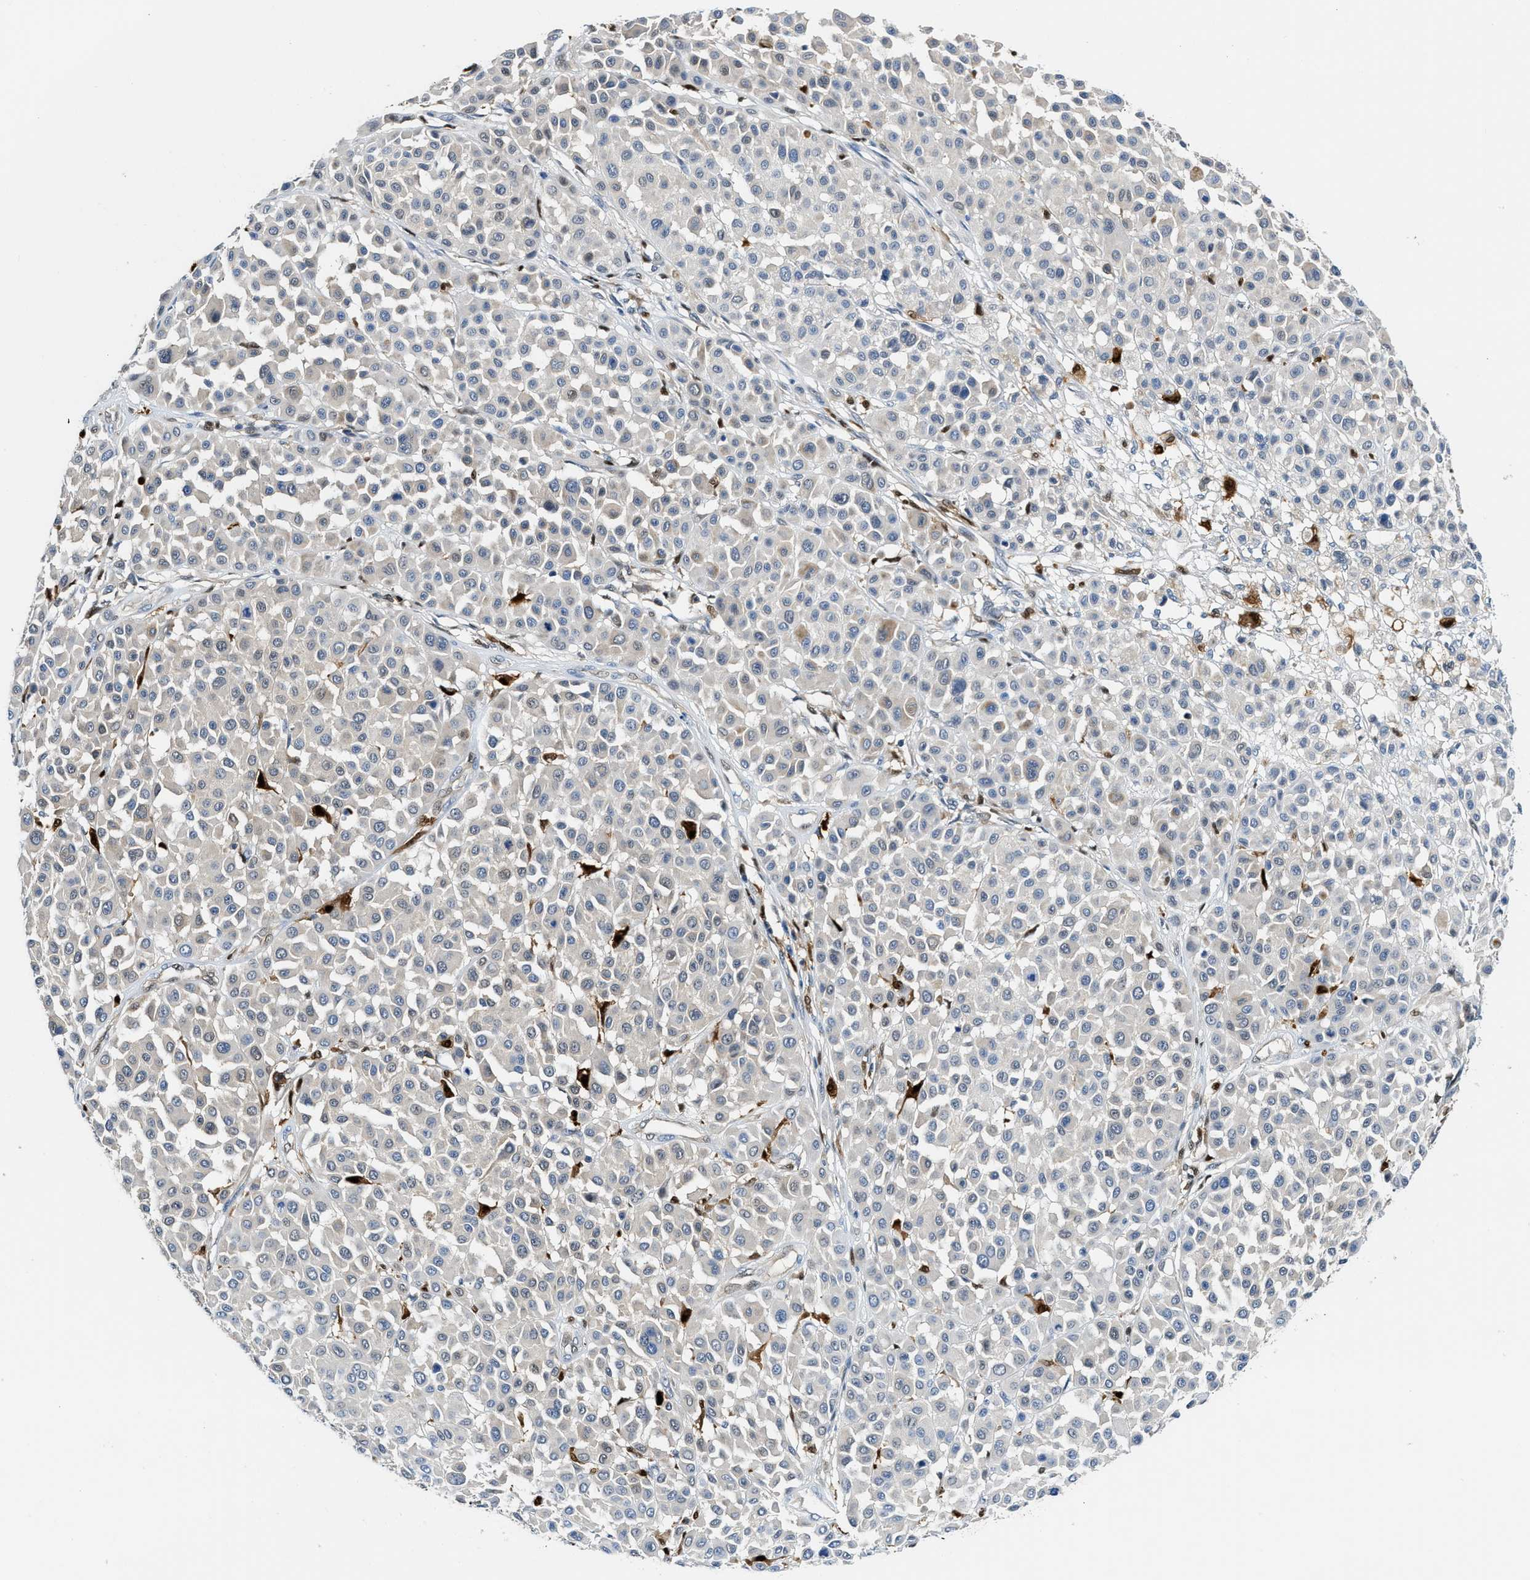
{"staining": {"intensity": "negative", "quantity": "none", "location": "none"}, "tissue": "melanoma", "cell_type": "Tumor cells", "image_type": "cancer", "snomed": [{"axis": "morphology", "description": "Malignant melanoma, Metastatic site"}, {"axis": "topography", "description": "Soft tissue"}], "caption": "Immunohistochemical staining of malignant melanoma (metastatic site) displays no significant expression in tumor cells.", "gene": "LTA4H", "patient": {"sex": "male", "age": 41}}